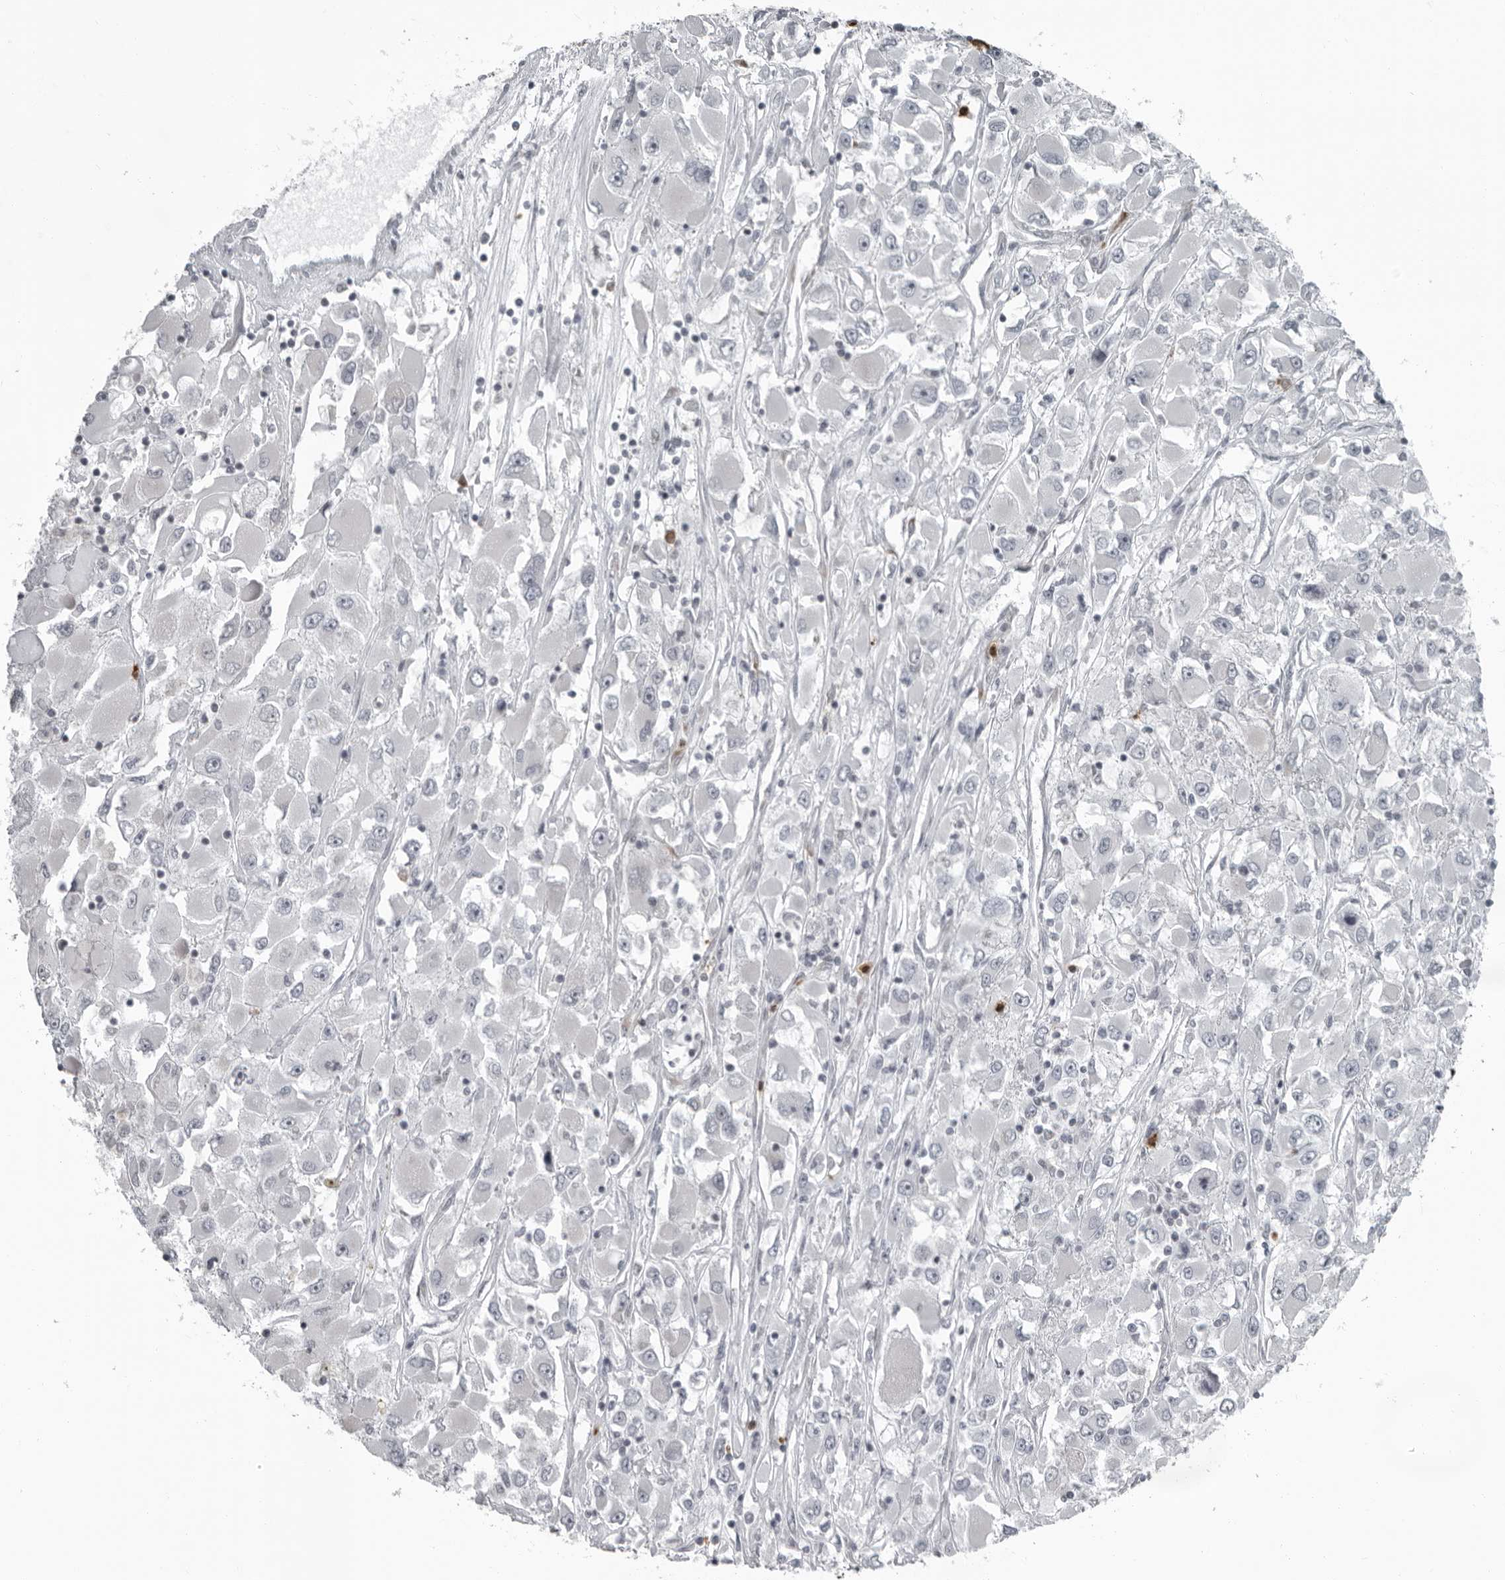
{"staining": {"intensity": "negative", "quantity": "none", "location": "none"}, "tissue": "renal cancer", "cell_type": "Tumor cells", "image_type": "cancer", "snomed": [{"axis": "morphology", "description": "Adenocarcinoma, NOS"}, {"axis": "topography", "description": "Kidney"}], "caption": "Immunohistochemistry micrograph of neoplastic tissue: human adenocarcinoma (renal) stained with DAB reveals no significant protein staining in tumor cells. (DAB immunohistochemistry (IHC) with hematoxylin counter stain).", "gene": "RTCA", "patient": {"sex": "female", "age": 52}}